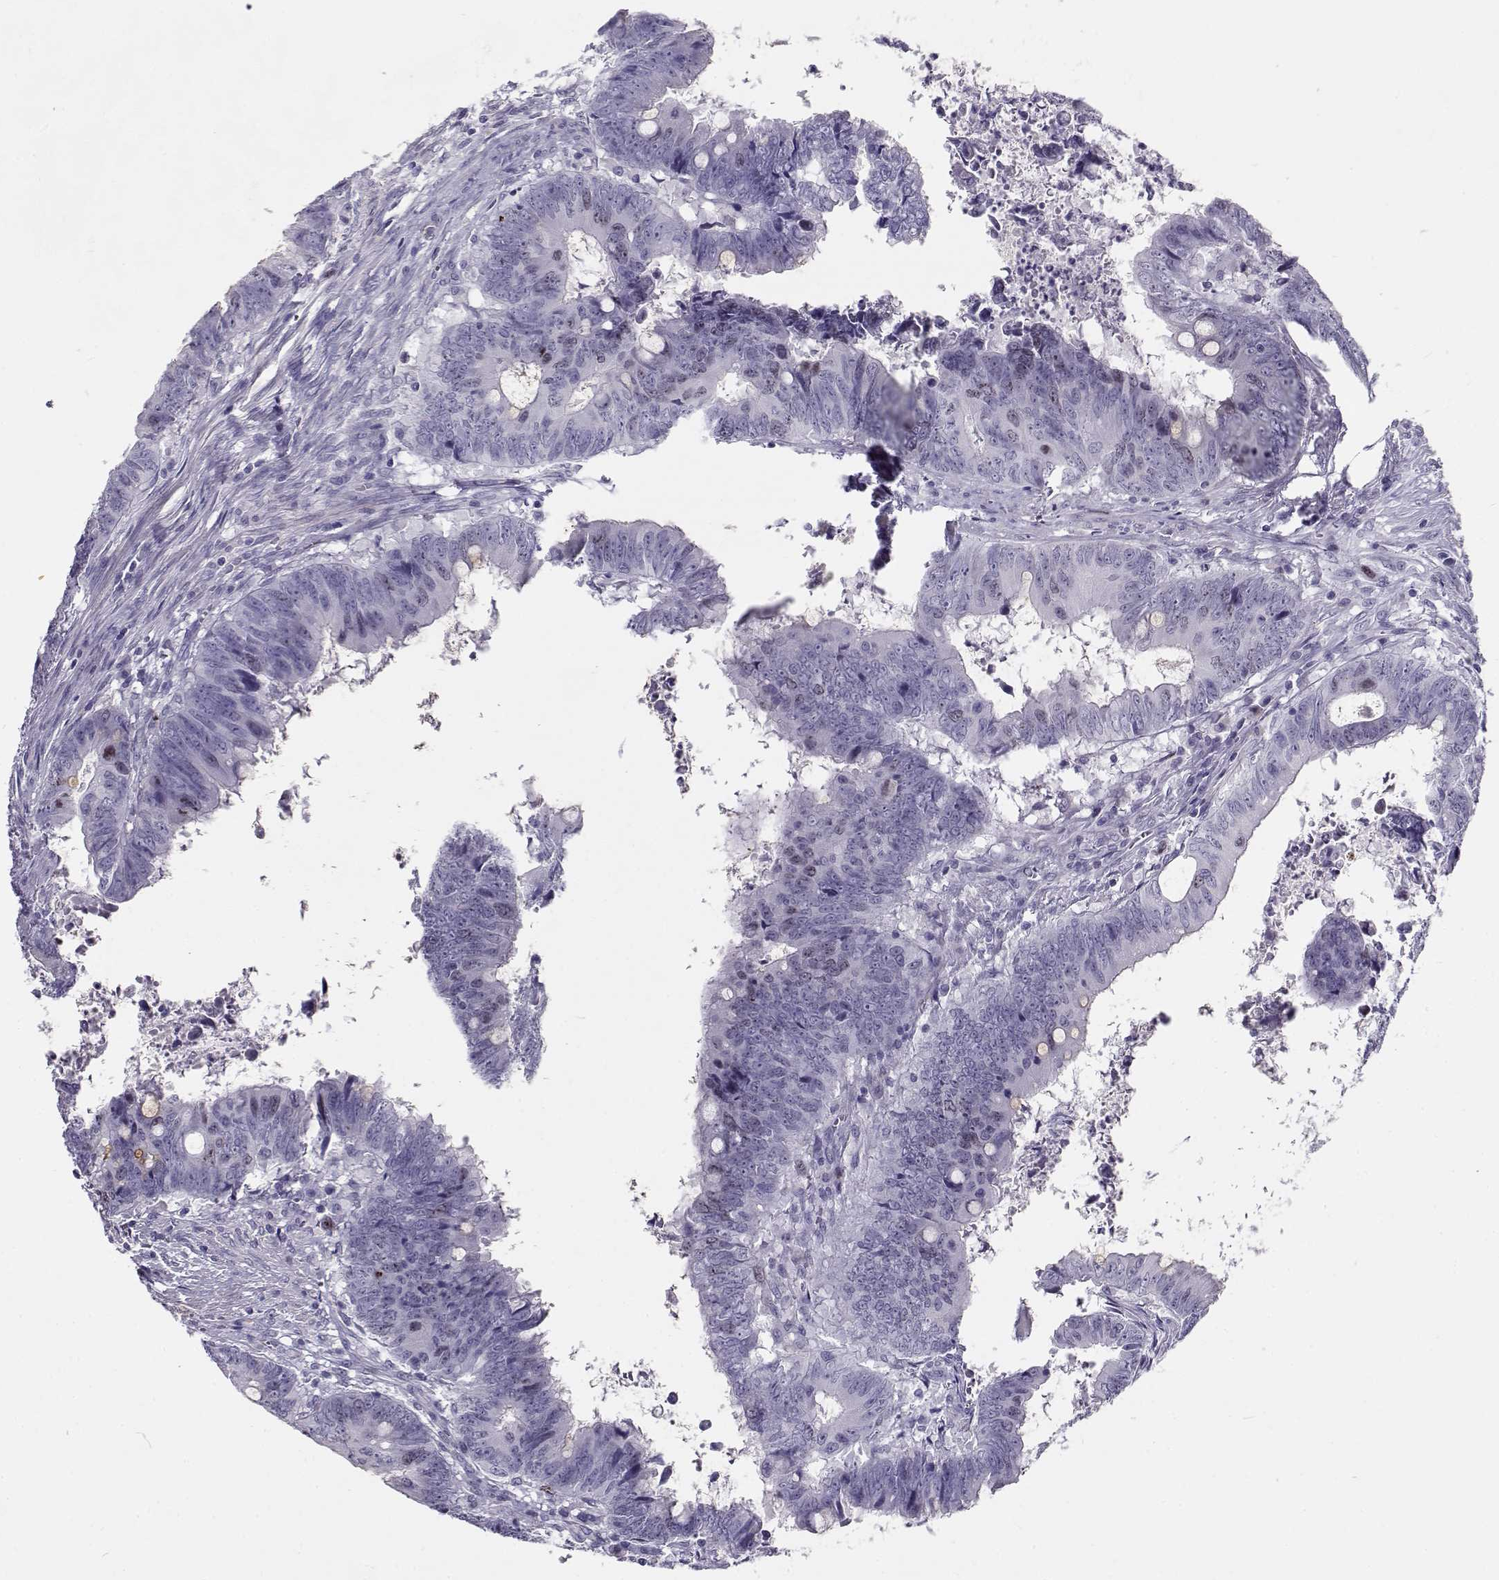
{"staining": {"intensity": "negative", "quantity": "none", "location": "none"}, "tissue": "colorectal cancer", "cell_type": "Tumor cells", "image_type": "cancer", "snomed": [{"axis": "morphology", "description": "Adenocarcinoma, NOS"}, {"axis": "topography", "description": "Colon"}], "caption": "Tumor cells show no significant staining in colorectal cancer (adenocarcinoma).", "gene": "NPW", "patient": {"sex": "female", "age": 82}}